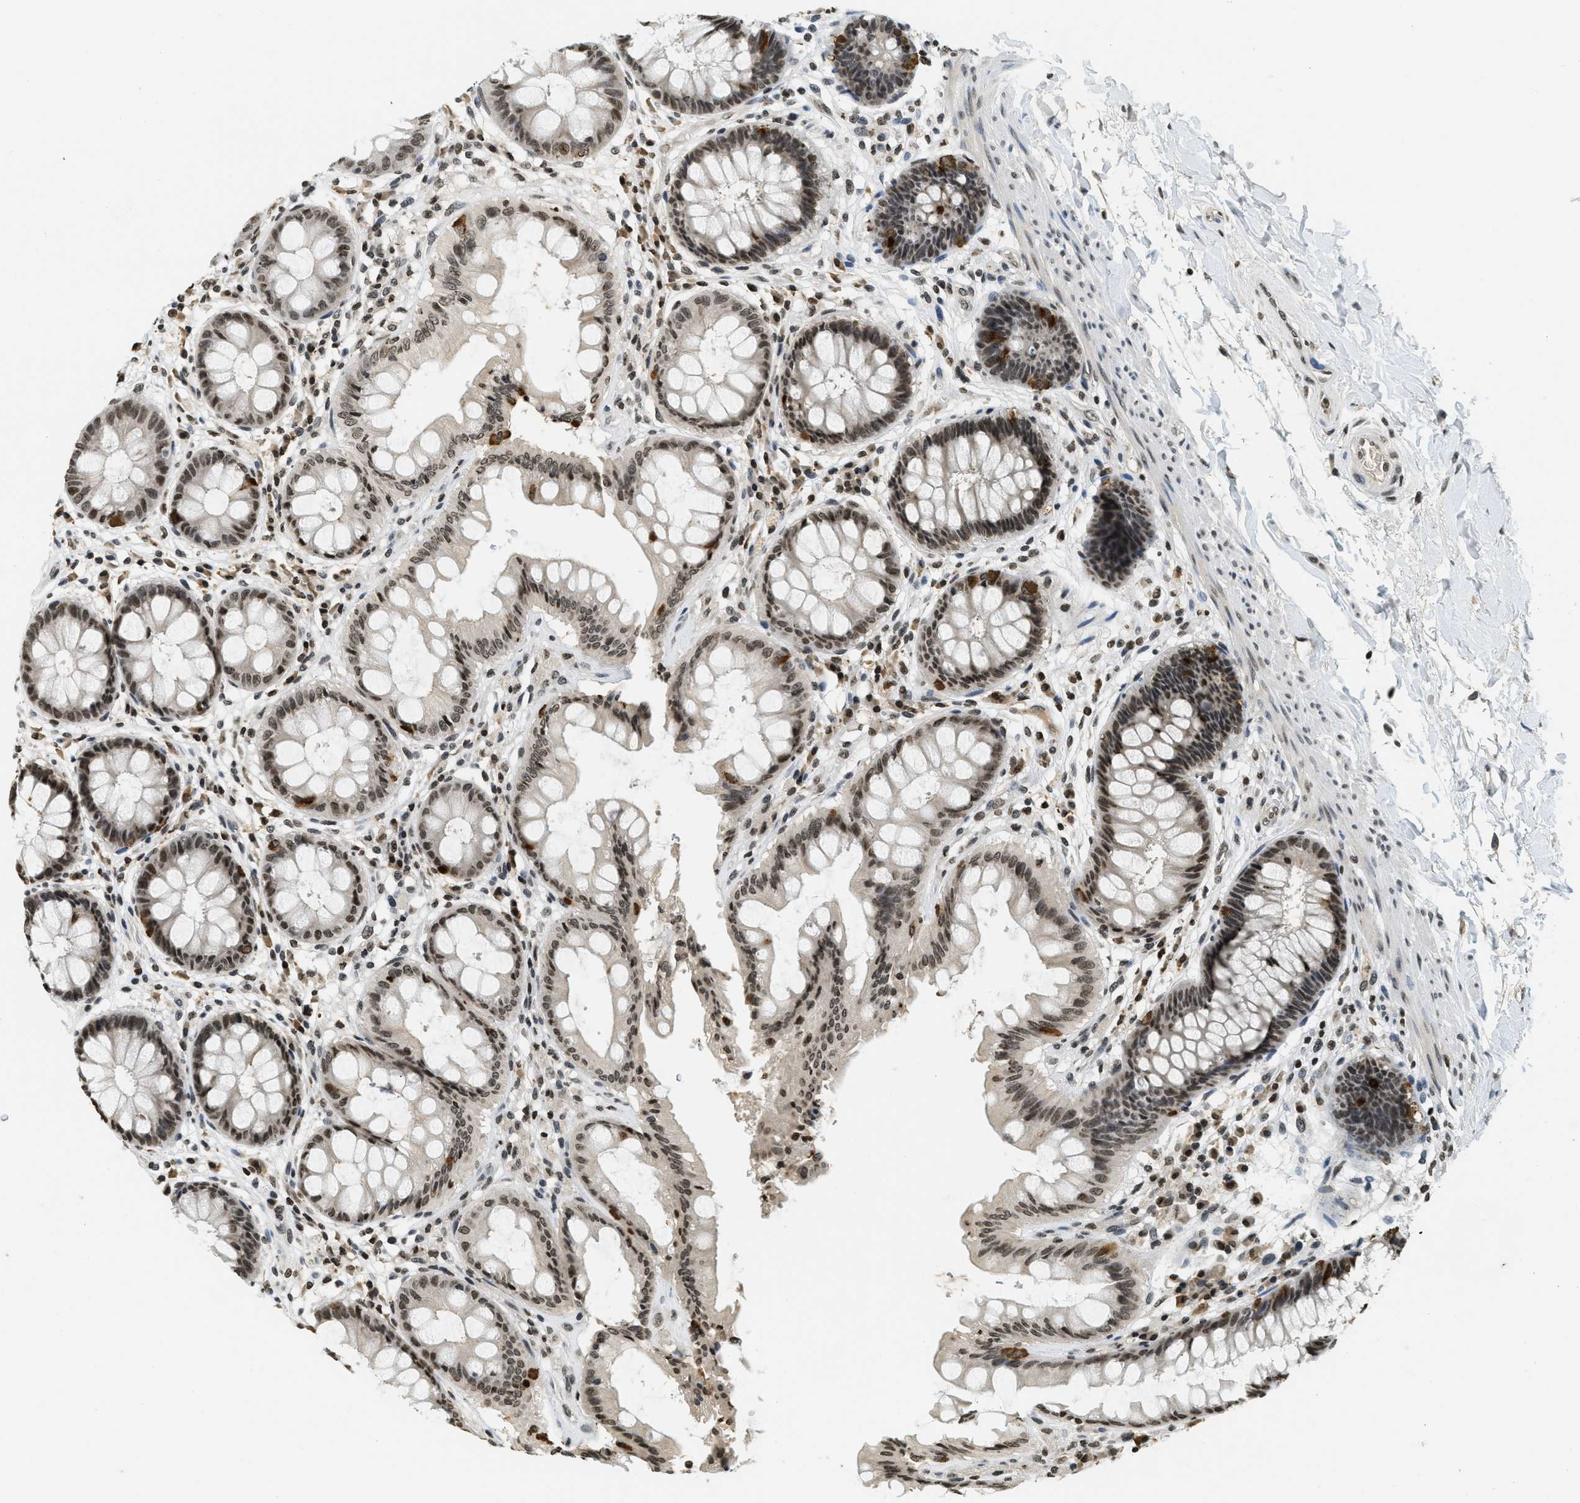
{"staining": {"intensity": "moderate", "quantity": ">75%", "location": "nuclear"}, "tissue": "rectum", "cell_type": "Glandular cells", "image_type": "normal", "snomed": [{"axis": "morphology", "description": "Normal tissue, NOS"}, {"axis": "topography", "description": "Rectum"}], "caption": "About >75% of glandular cells in unremarkable rectum display moderate nuclear protein expression as visualized by brown immunohistochemical staining.", "gene": "LDB2", "patient": {"sex": "female", "age": 46}}